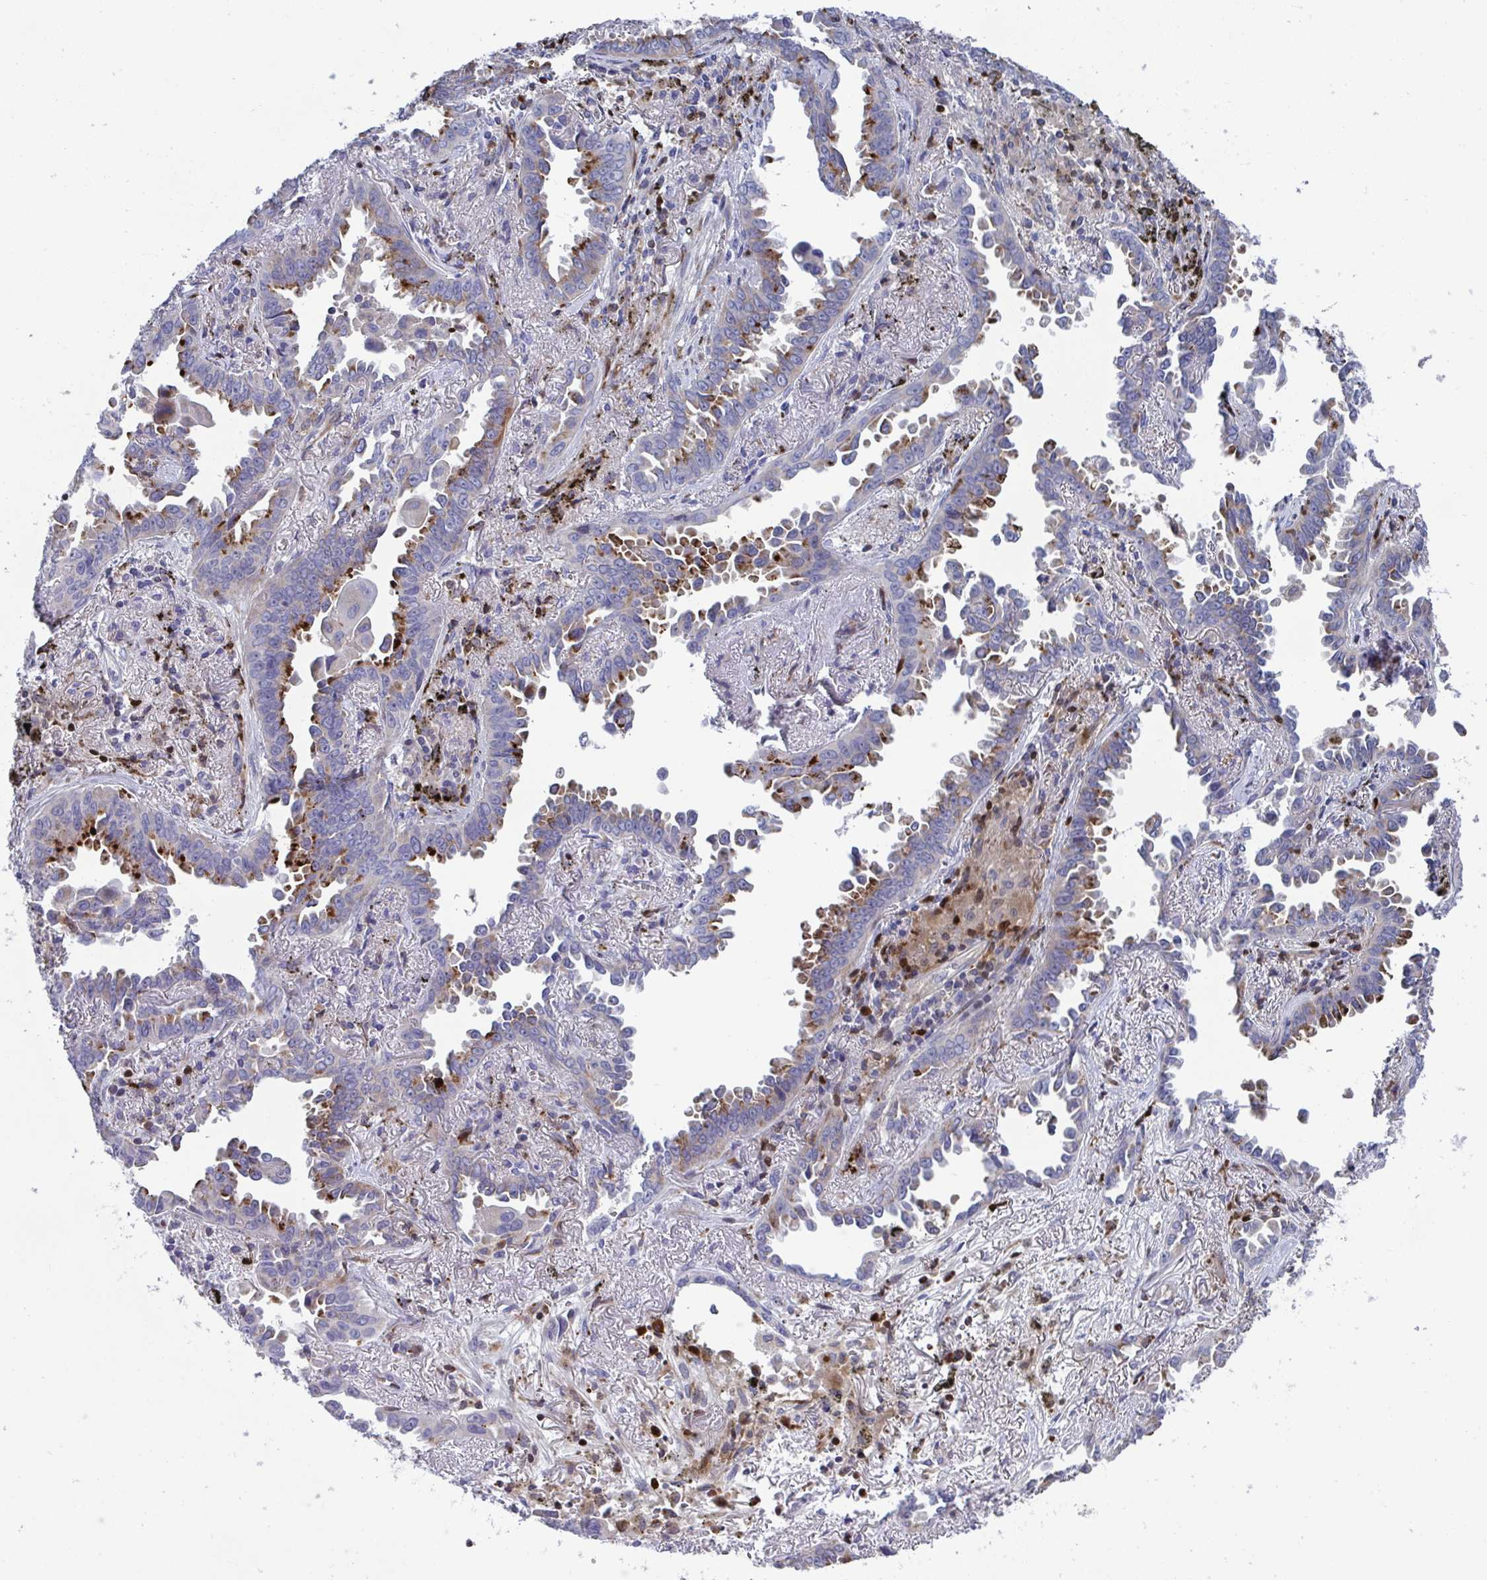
{"staining": {"intensity": "moderate", "quantity": "<25%", "location": "cytoplasmic/membranous"}, "tissue": "lung cancer", "cell_type": "Tumor cells", "image_type": "cancer", "snomed": [{"axis": "morphology", "description": "Adenocarcinoma, NOS"}, {"axis": "topography", "description": "Lung"}], "caption": "This is an image of immunohistochemistry (IHC) staining of lung cancer (adenocarcinoma), which shows moderate expression in the cytoplasmic/membranous of tumor cells.", "gene": "AOC2", "patient": {"sex": "male", "age": 68}}